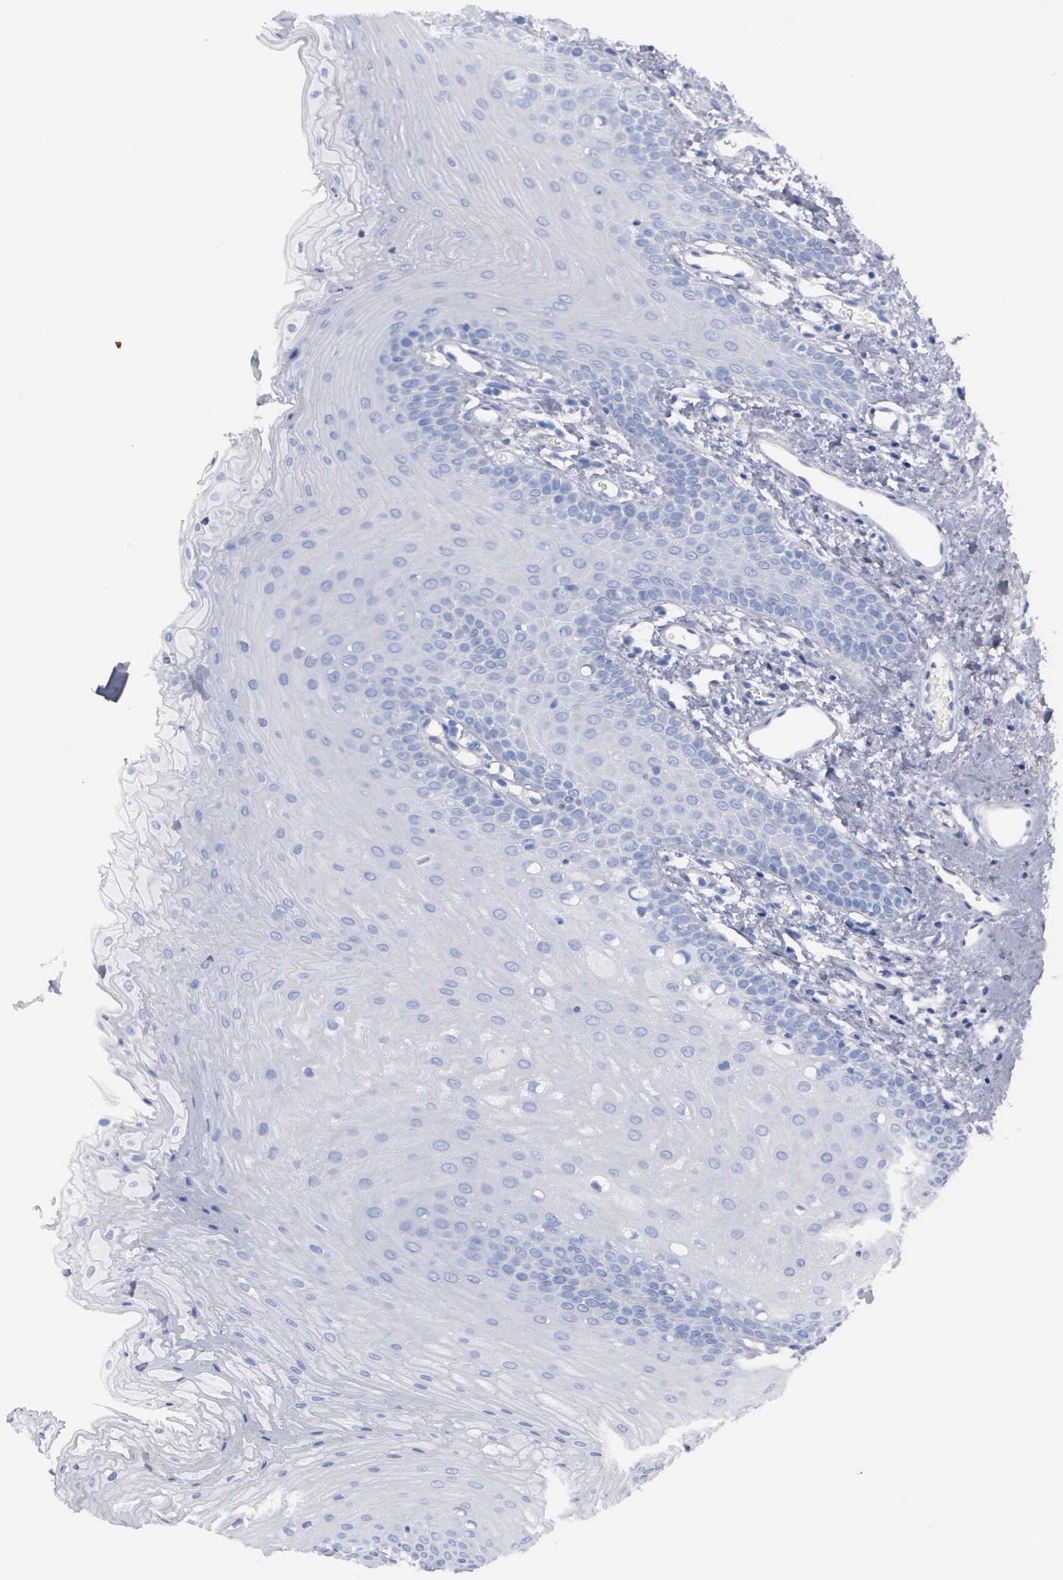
{"staining": {"intensity": "negative", "quantity": "none", "location": "none"}, "tissue": "oral mucosa", "cell_type": "Squamous epithelial cells", "image_type": "normal", "snomed": [{"axis": "morphology", "description": "Normal tissue, NOS"}, {"axis": "topography", "description": "Oral tissue"}], "caption": "Oral mucosa stained for a protein using IHC displays no positivity squamous epithelial cells.", "gene": "CTSL", "patient": {"sex": "male", "age": 52}}